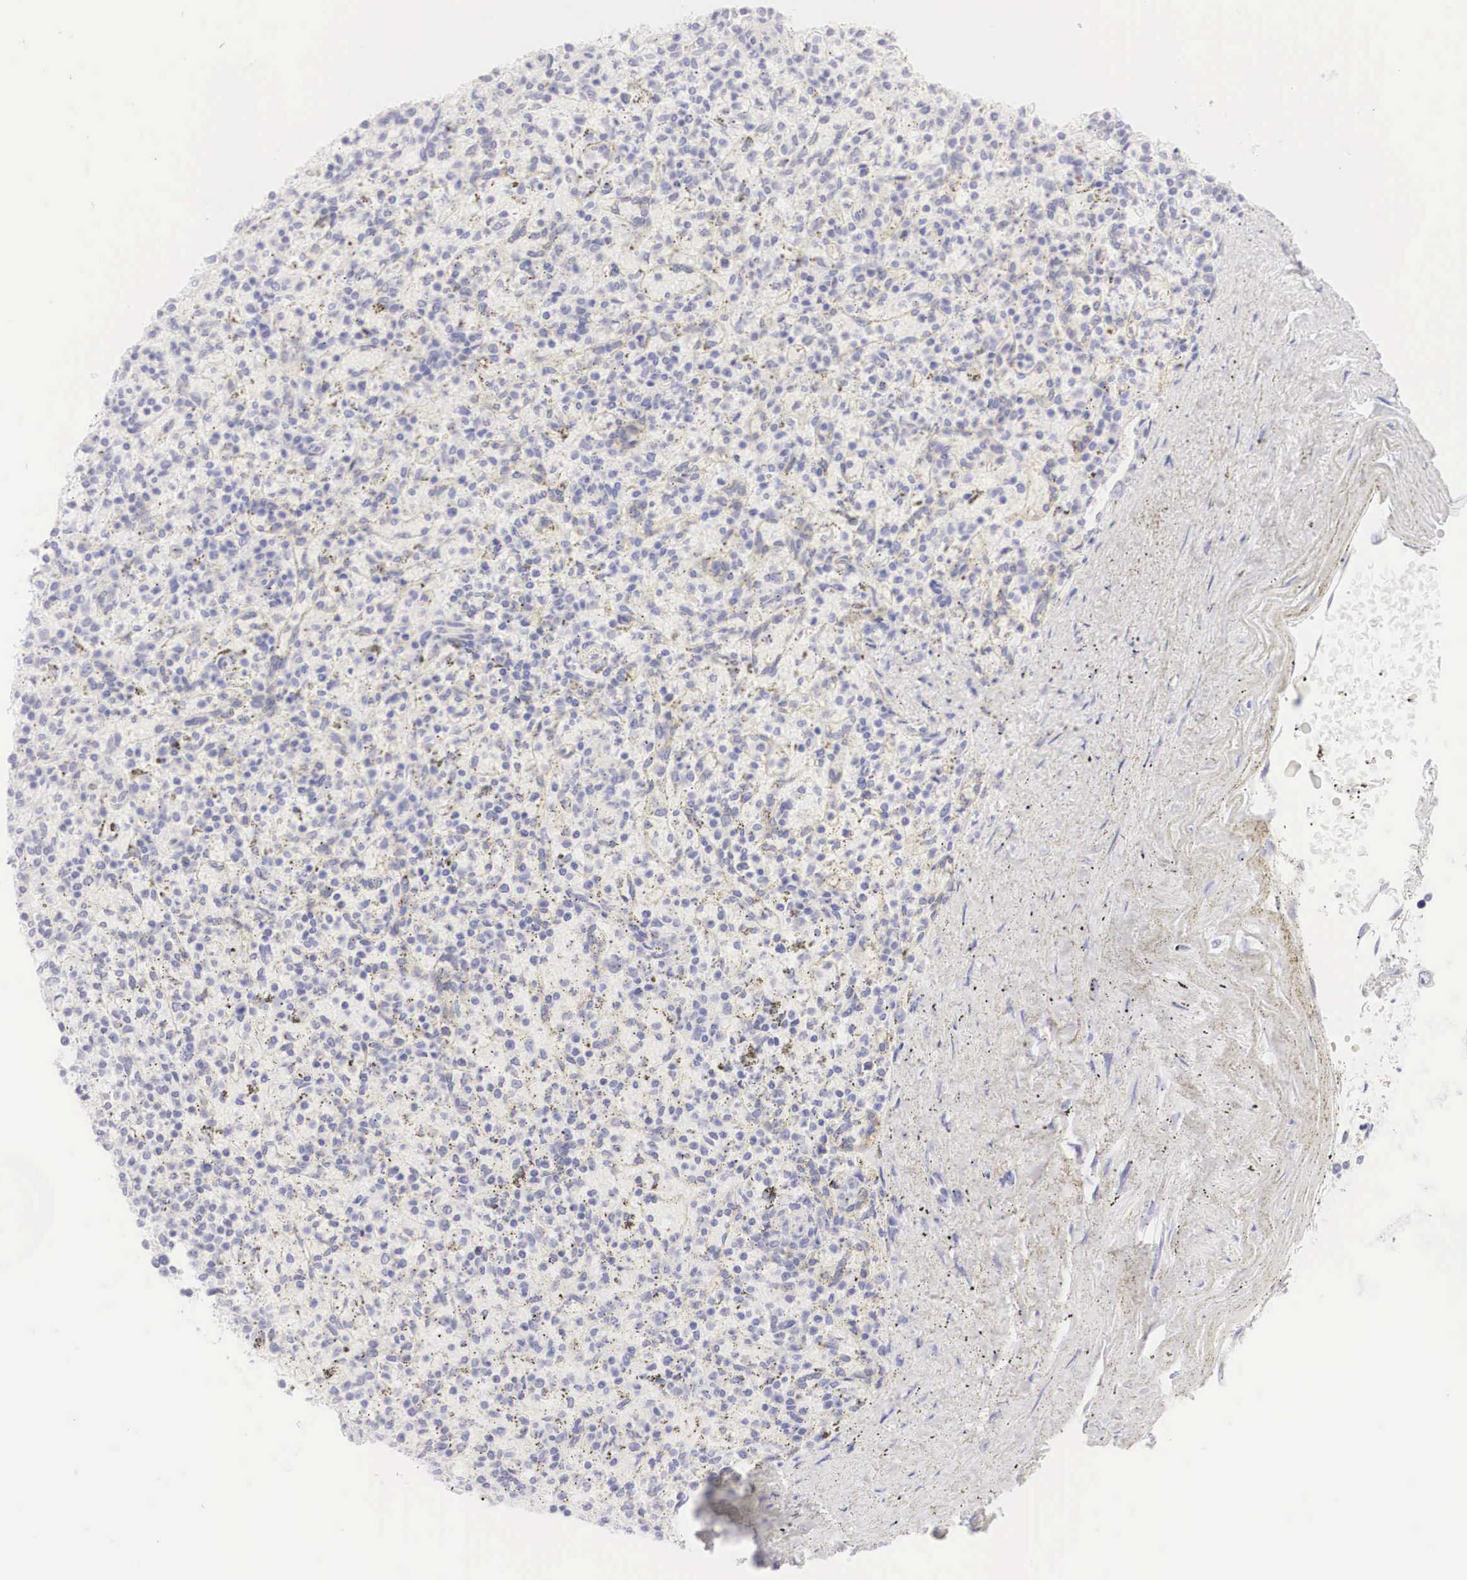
{"staining": {"intensity": "negative", "quantity": "none", "location": "none"}, "tissue": "spleen", "cell_type": "Cells in red pulp", "image_type": "normal", "snomed": [{"axis": "morphology", "description": "Normal tissue, NOS"}, {"axis": "topography", "description": "Spleen"}], "caption": "DAB (3,3'-diaminobenzidine) immunohistochemical staining of benign human spleen demonstrates no significant expression in cells in red pulp.", "gene": "TYR", "patient": {"sex": "male", "age": 72}}